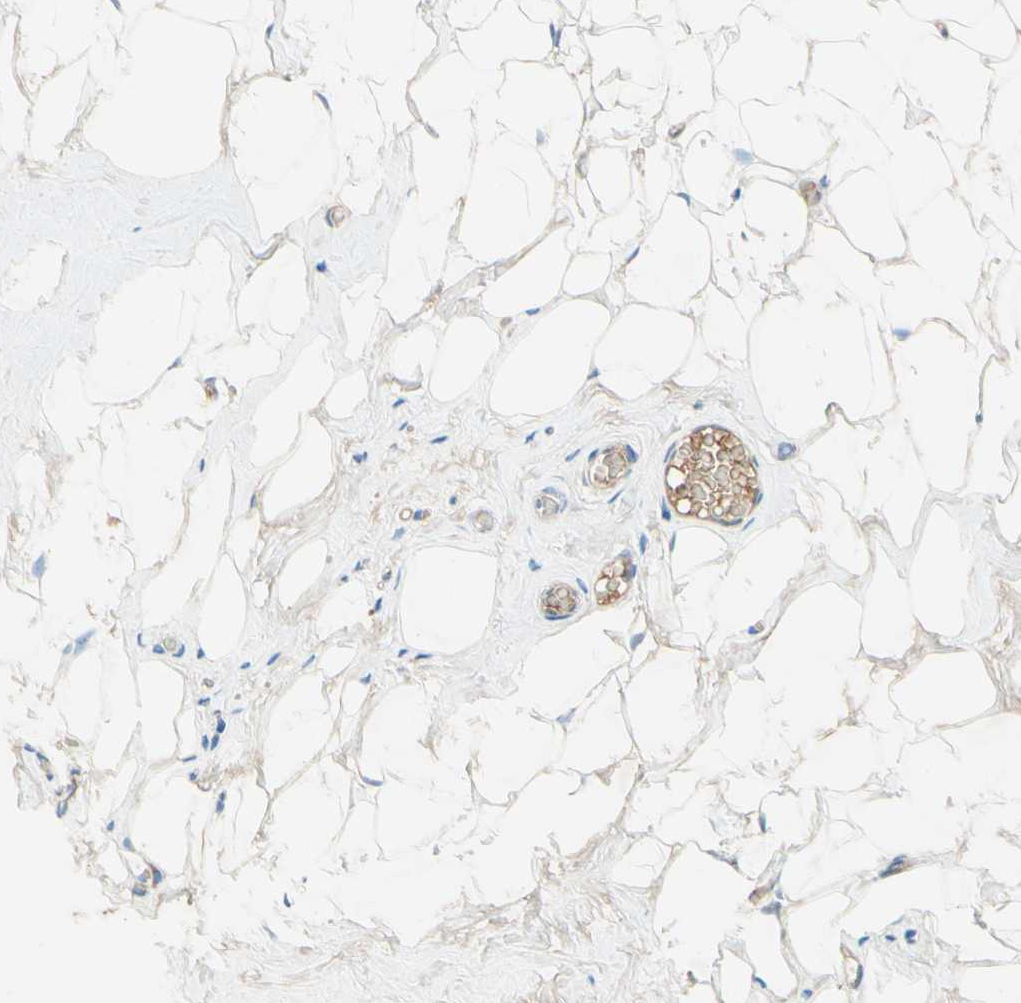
{"staining": {"intensity": "negative", "quantity": "none", "location": "none"}, "tissue": "breast", "cell_type": "Adipocytes", "image_type": "normal", "snomed": [{"axis": "morphology", "description": "Normal tissue, NOS"}, {"axis": "topography", "description": "Breast"}], "caption": "DAB (3,3'-diaminobenzidine) immunohistochemical staining of unremarkable human breast displays no significant positivity in adipocytes. Brightfield microscopy of IHC stained with DAB (brown) and hematoxylin (blue), captured at high magnification.", "gene": "IL2", "patient": {"sex": "female", "age": 75}}